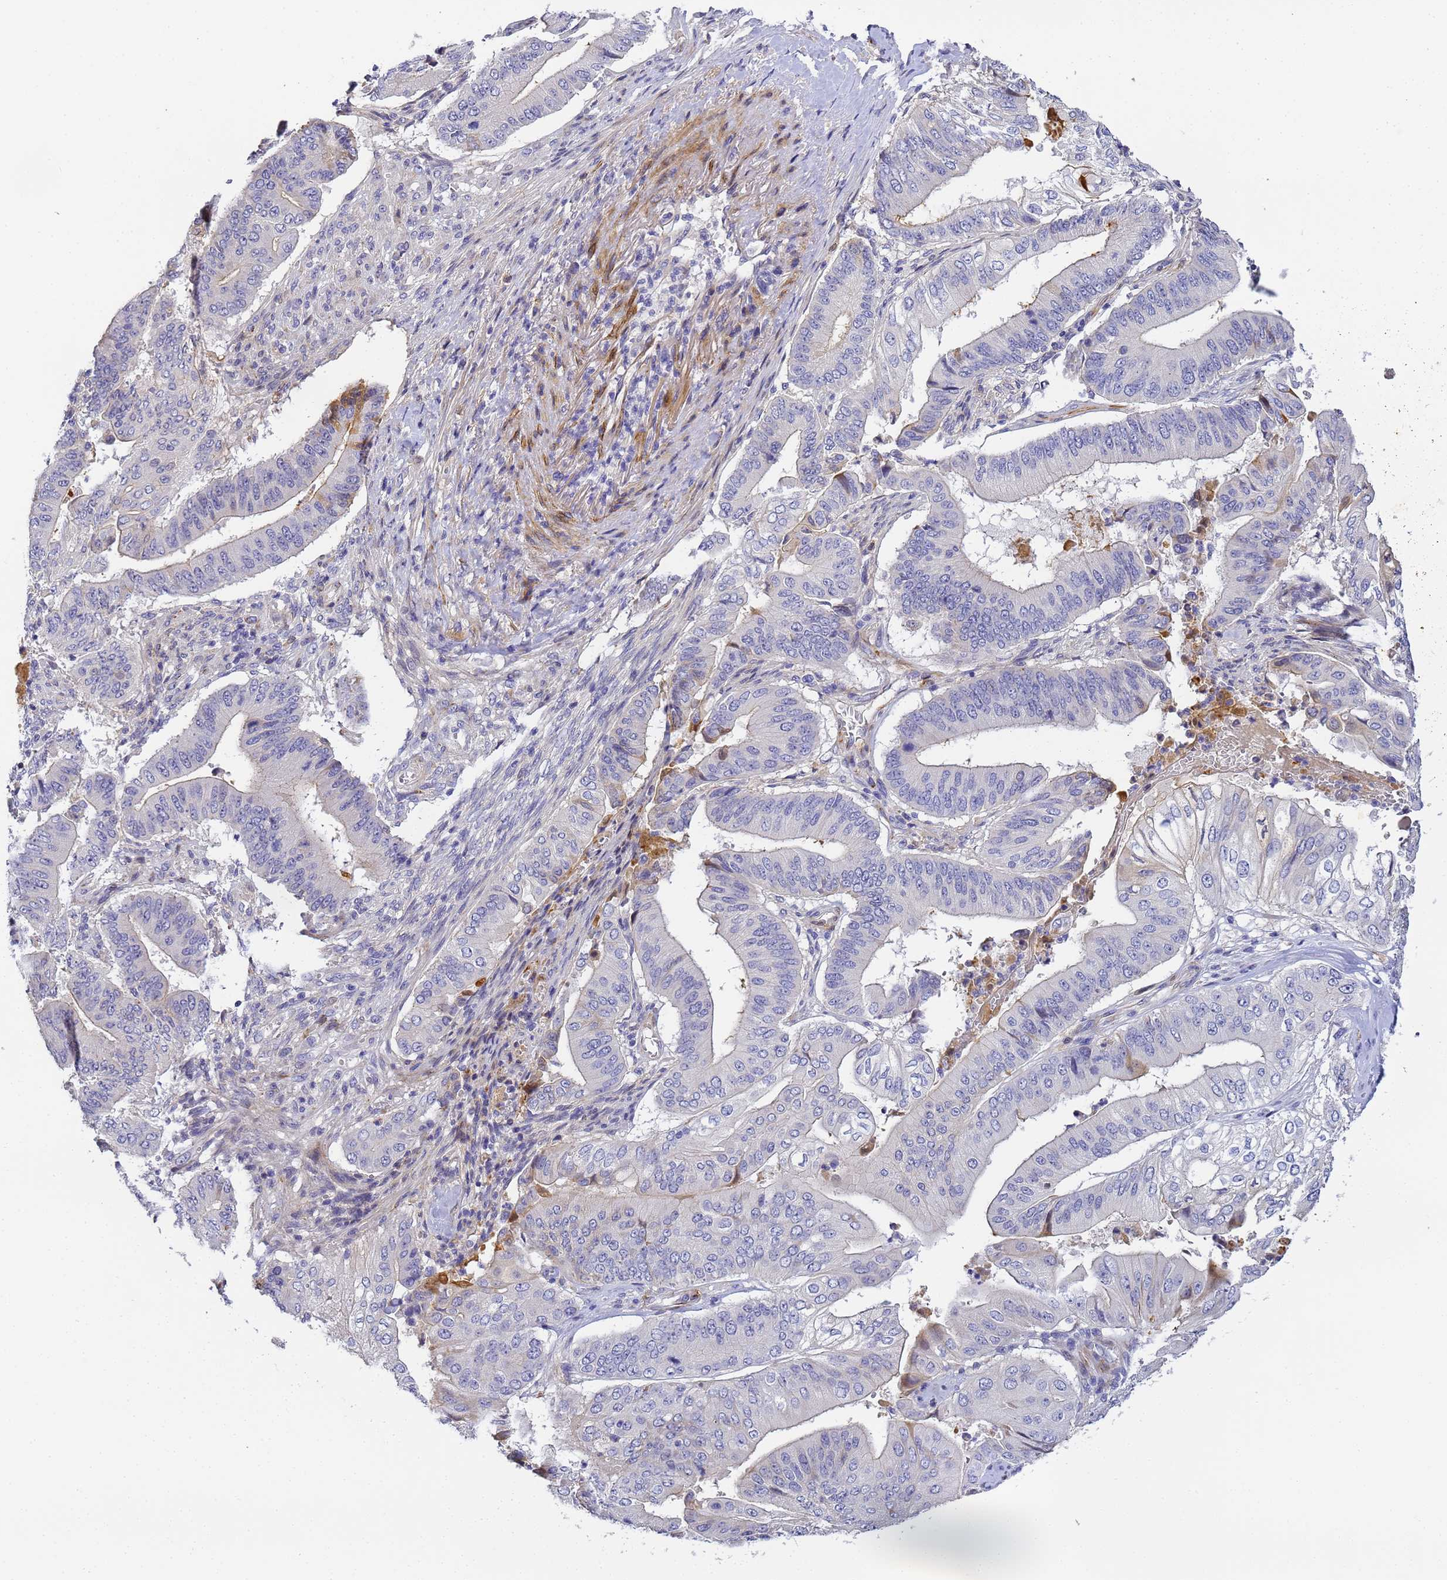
{"staining": {"intensity": "negative", "quantity": "none", "location": "none"}, "tissue": "pancreatic cancer", "cell_type": "Tumor cells", "image_type": "cancer", "snomed": [{"axis": "morphology", "description": "Adenocarcinoma, NOS"}, {"axis": "topography", "description": "Pancreas"}], "caption": "The micrograph shows no significant staining in tumor cells of pancreatic adenocarcinoma.", "gene": "CFH", "patient": {"sex": "female", "age": 77}}